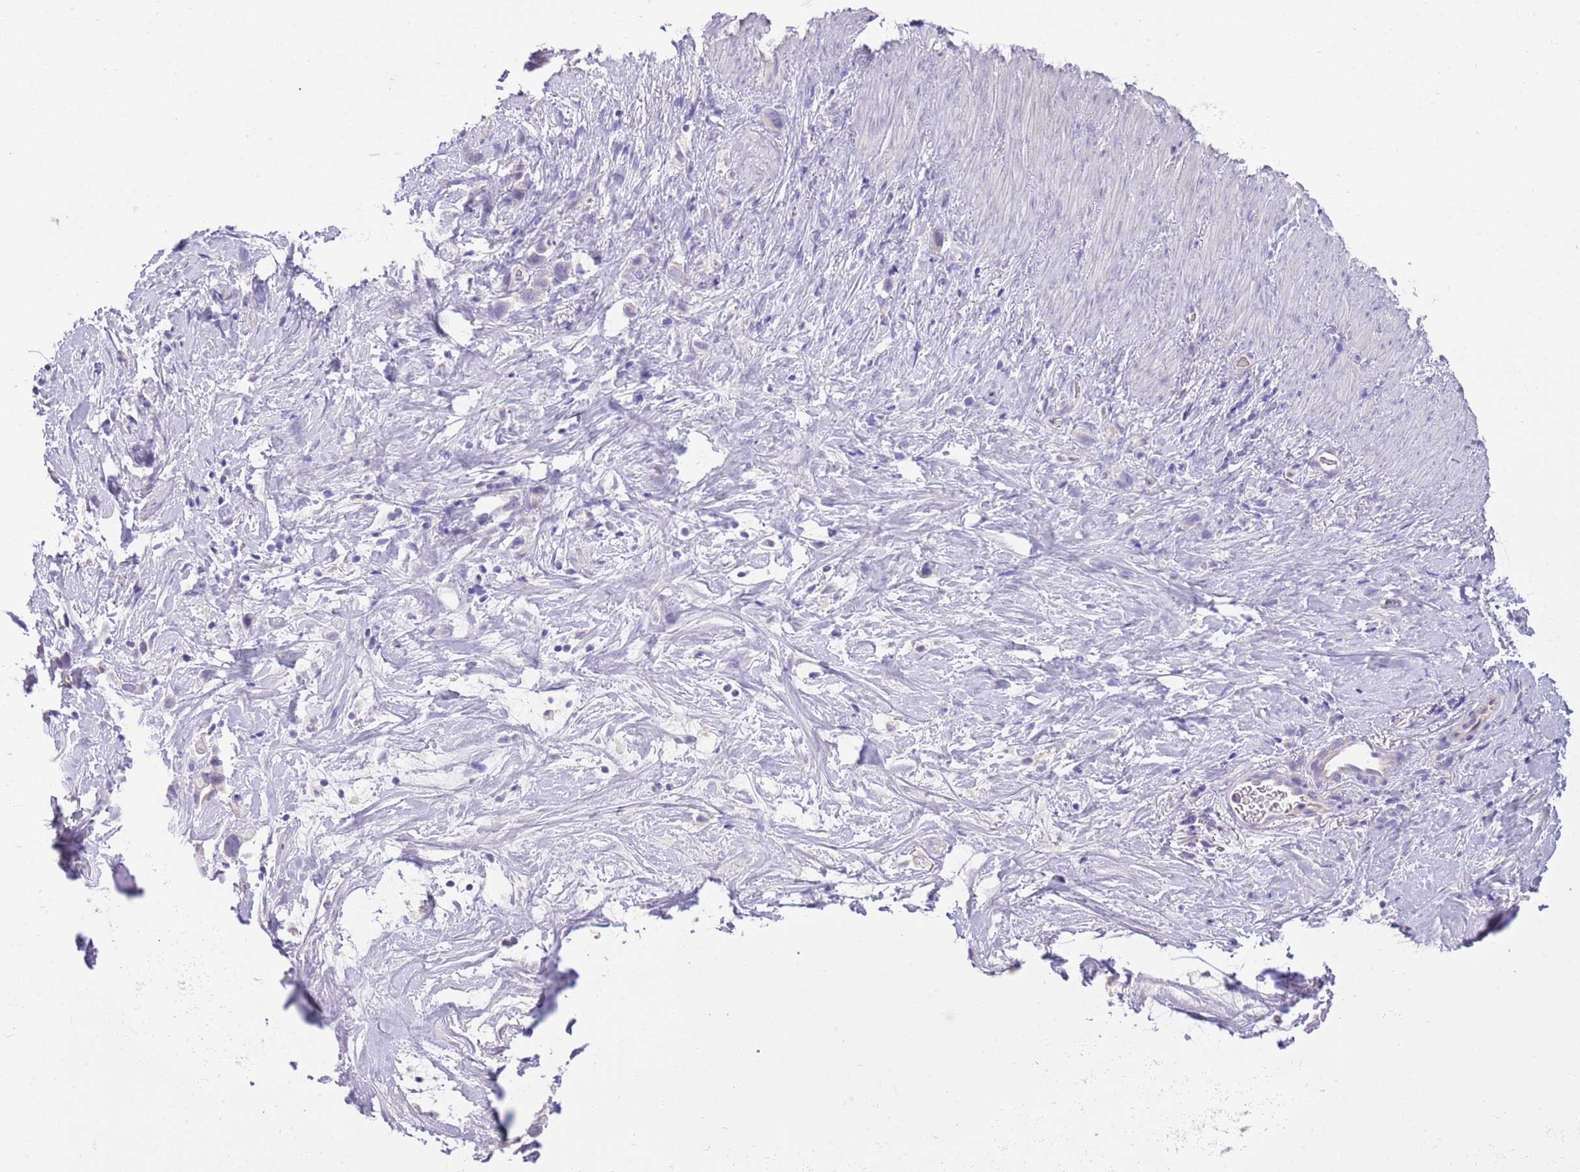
{"staining": {"intensity": "negative", "quantity": "none", "location": "none"}, "tissue": "stomach cancer", "cell_type": "Tumor cells", "image_type": "cancer", "snomed": [{"axis": "morphology", "description": "Adenocarcinoma, NOS"}, {"axis": "topography", "description": "Stomach"}], "caption": "Immunohistochemistry (IHC) micrograph of stomach adenocarcinoma stained for a protein (brown), which reveals no staining in tumor cells. (Stains: DAB (3,3'-diaminobenzidine) IHC with hematoxylin counter stain, Microscopy: brightfield microscopy at high magnification).", "gene": "SFTPA1", "patient": {"sex": "female", "age": 65}}